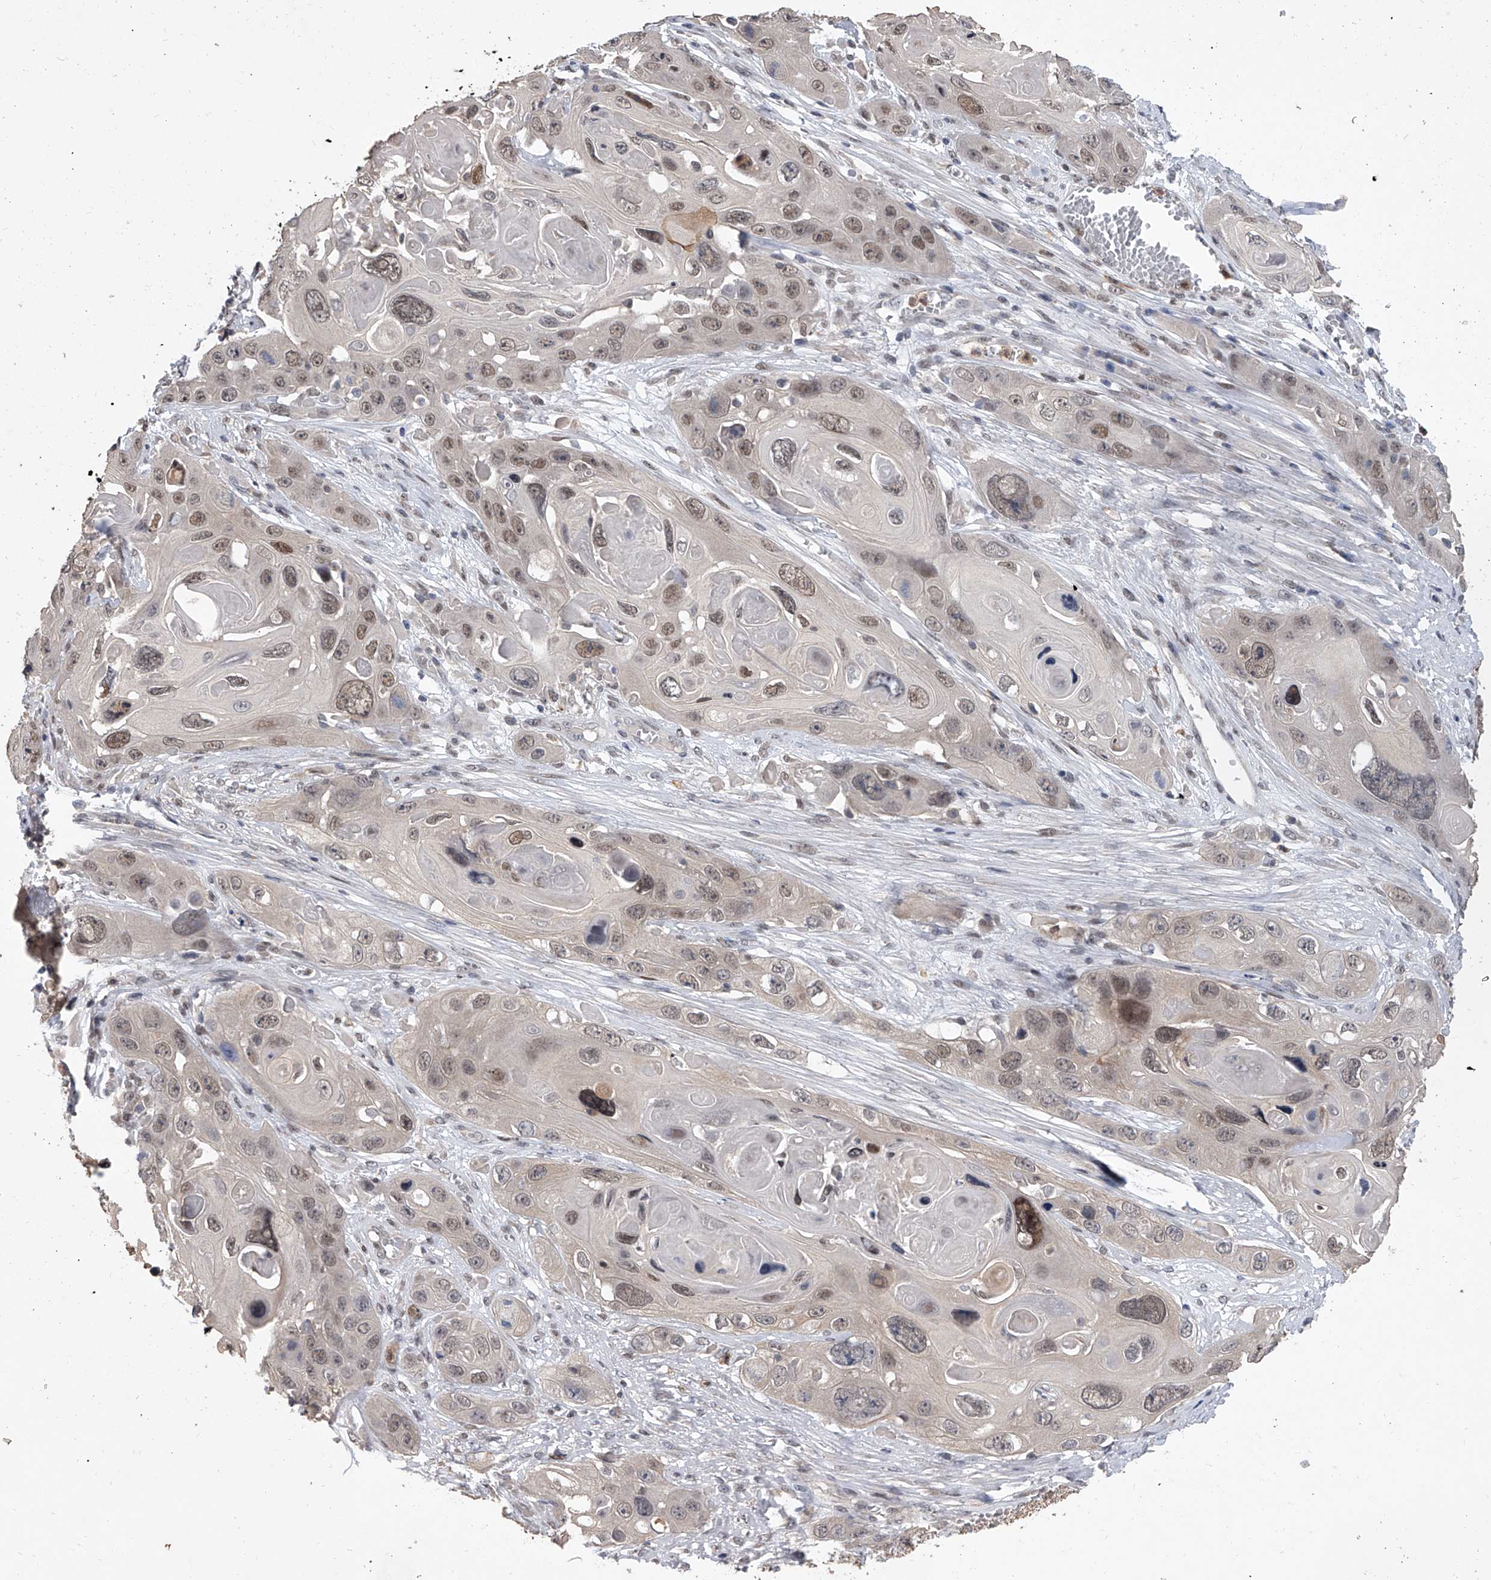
{"staining": {"intensity": "moderate", "quantity": "<25%", "location": "nuclear"}, "tissue": "skin cancer", "cell_type": "Tumor cells", "image_type": "cancer", "snomed": [{"axis": "morphology", "description": "Squamous cell carcinoma, NOS"}, {"axis": "topography", "description": "Skin"}], "caption": "Immunohistochemistry (IHC) micrograph of neoplastic tissue: skin squamous cell carcinoma stained using IHC exhibits low levels of moderate protein expression localized specifically in the nuclear of tumor cells, appearing as a nuclear brown color.", "gene": "BHLHE23", "patient": {"sex": "male", "age": 55}}